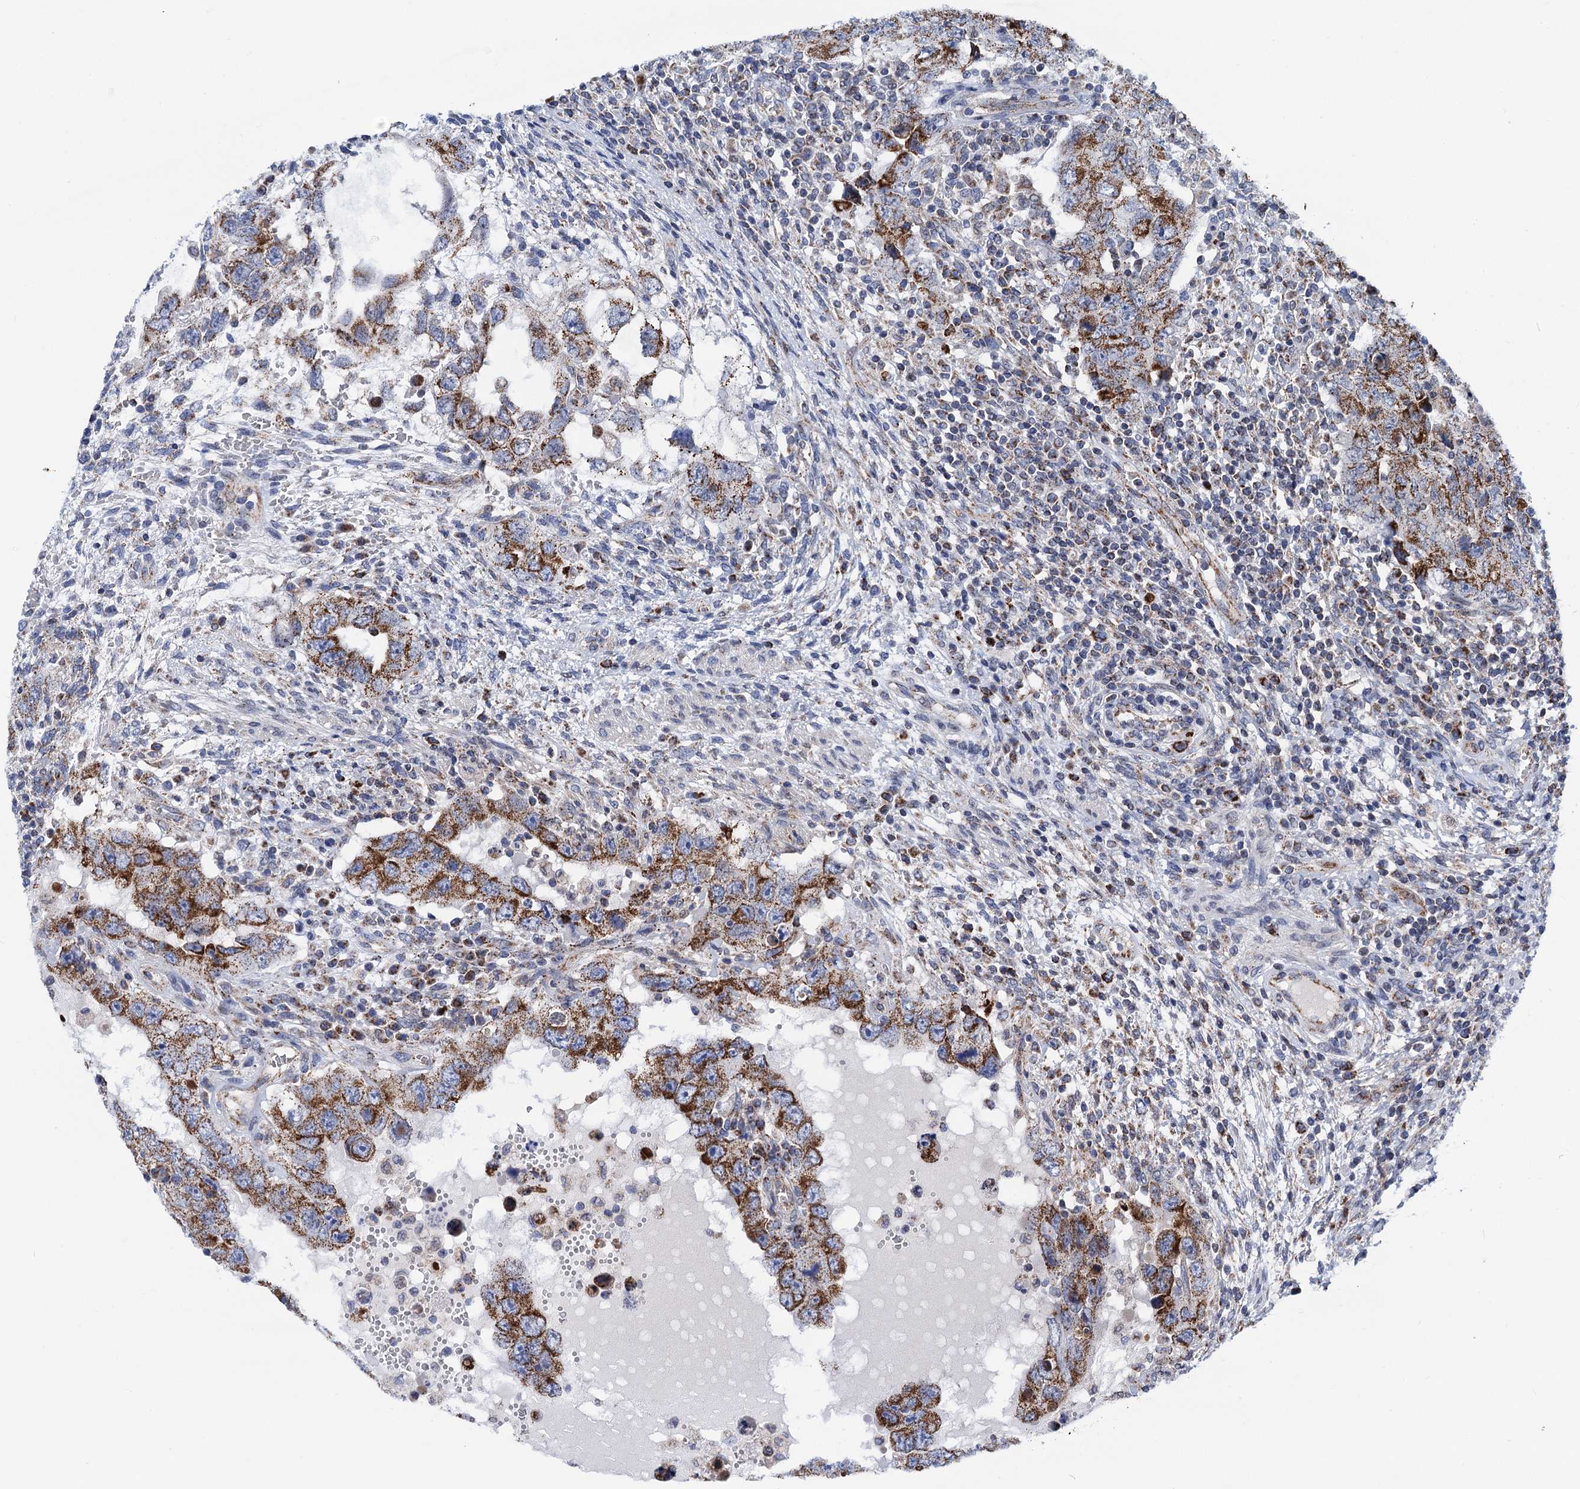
{"staining": {"intensity": "strong", "quantity": "25%-75%", "location": "cytoplasmic/membranous"}, "tissue": "testis cancer", "cell_type": "Tumor cells", "image_type": "cancer", "snomed": [{"axis": "morphology", "description": "Carcinoma, Embryonal, NOS"}, {"axis": "topography", "description": "Testis"}], "caption": "Immunohistochemical staining of human testis embryonal carcinoma displays strong cytoplasmic/membranous protein staining in approximately 25%-75% of tumor cells.", "gene": "PTCD3", "patient": {"sex": "male", "age": 26}}